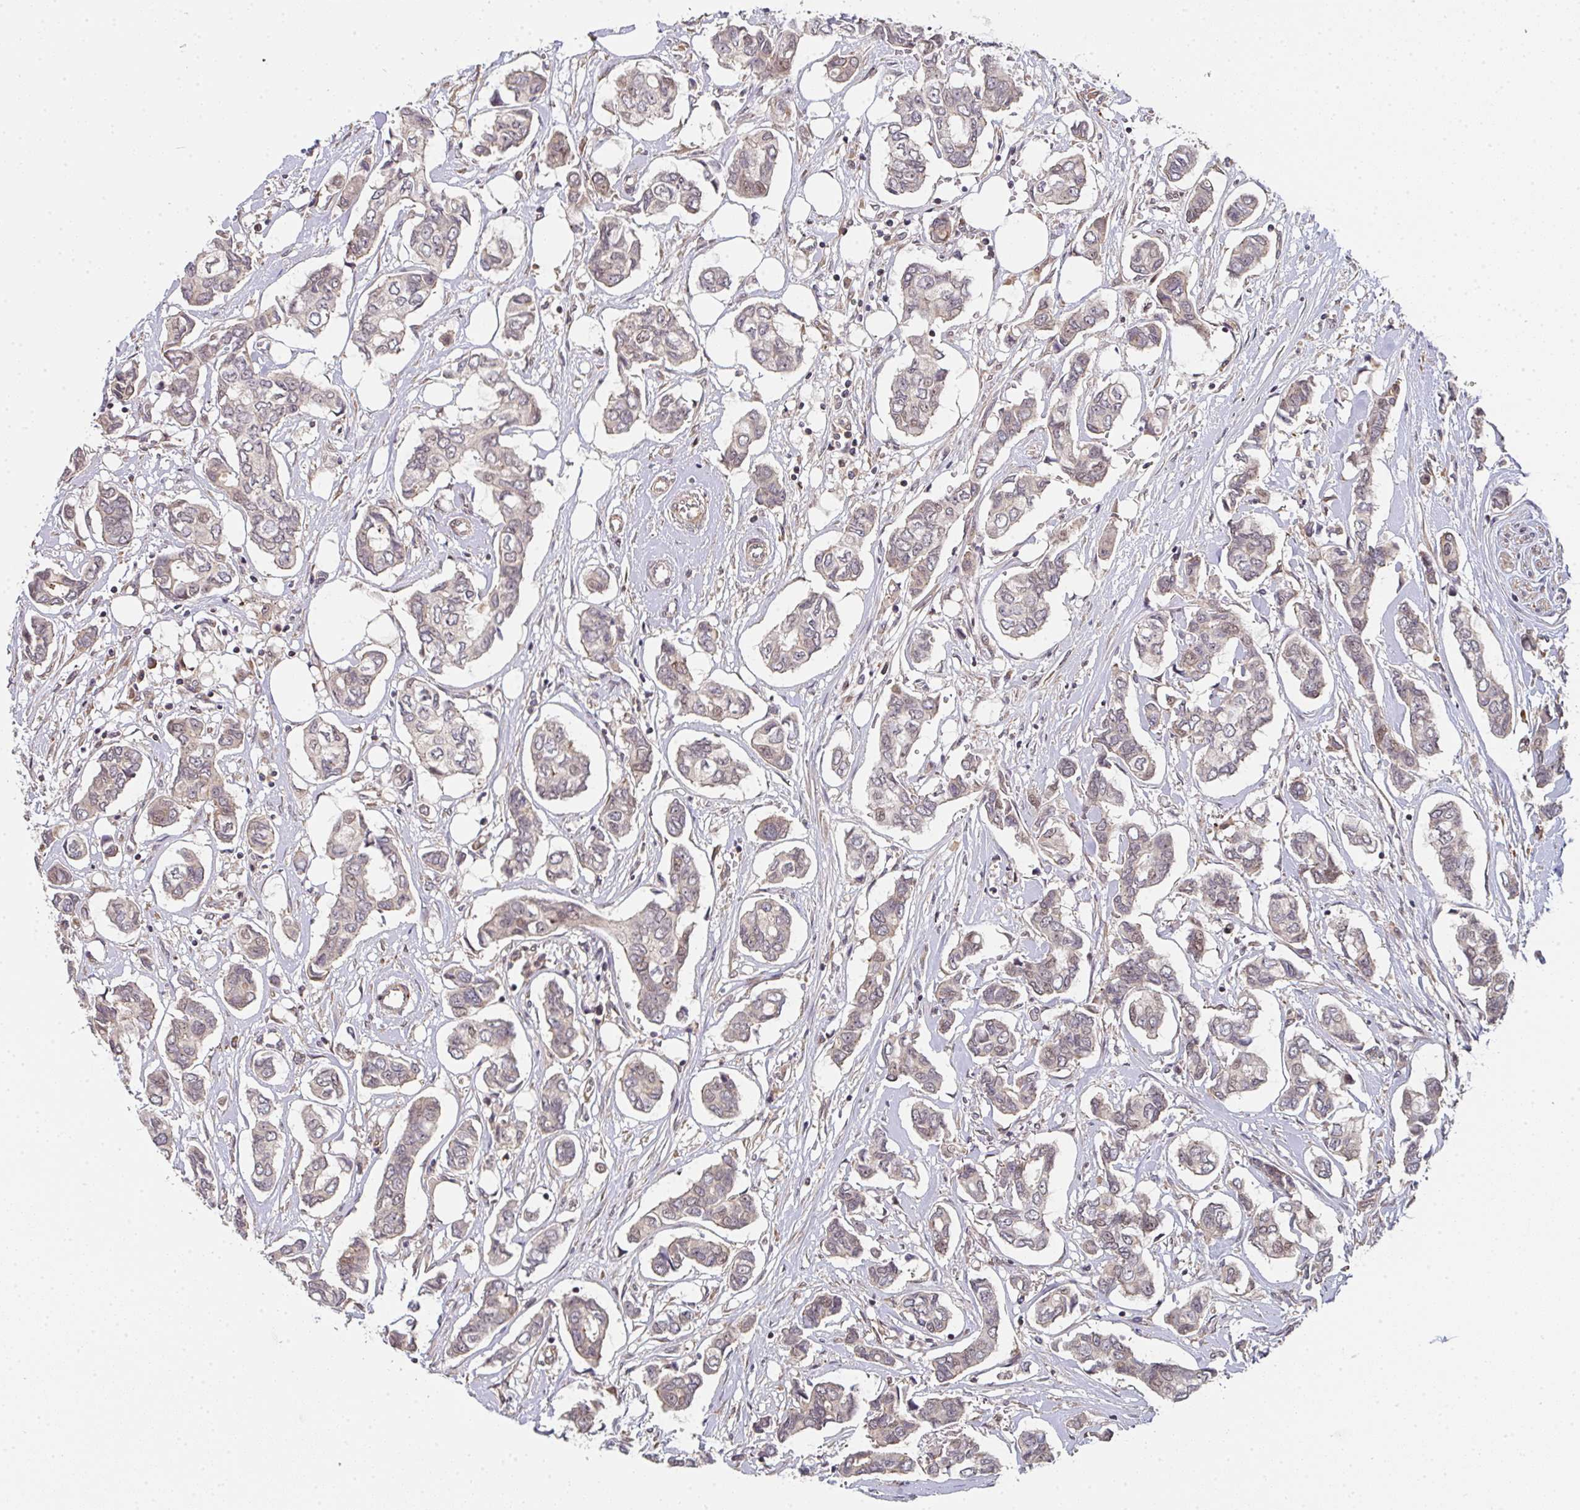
{"staining": {"intensity": "weak", "quantity": "<25%", "location": "nuclear"}, "tissue": "breast cancer", "cell_type": "Tumor cells", "image_type": "cancer", "snomed": [{"axis": "morphology", "description": "Duct carcinoma"}, {"axis": "topography", "description": "Breast"}], "caption": "Intraductal carcinoma (breast) stained for a protein using immunohistochemistry (IHC) reveals no staining tumor cells.", "gene": "SIMC1", "patient": {"sex": "female", "age": 73}}